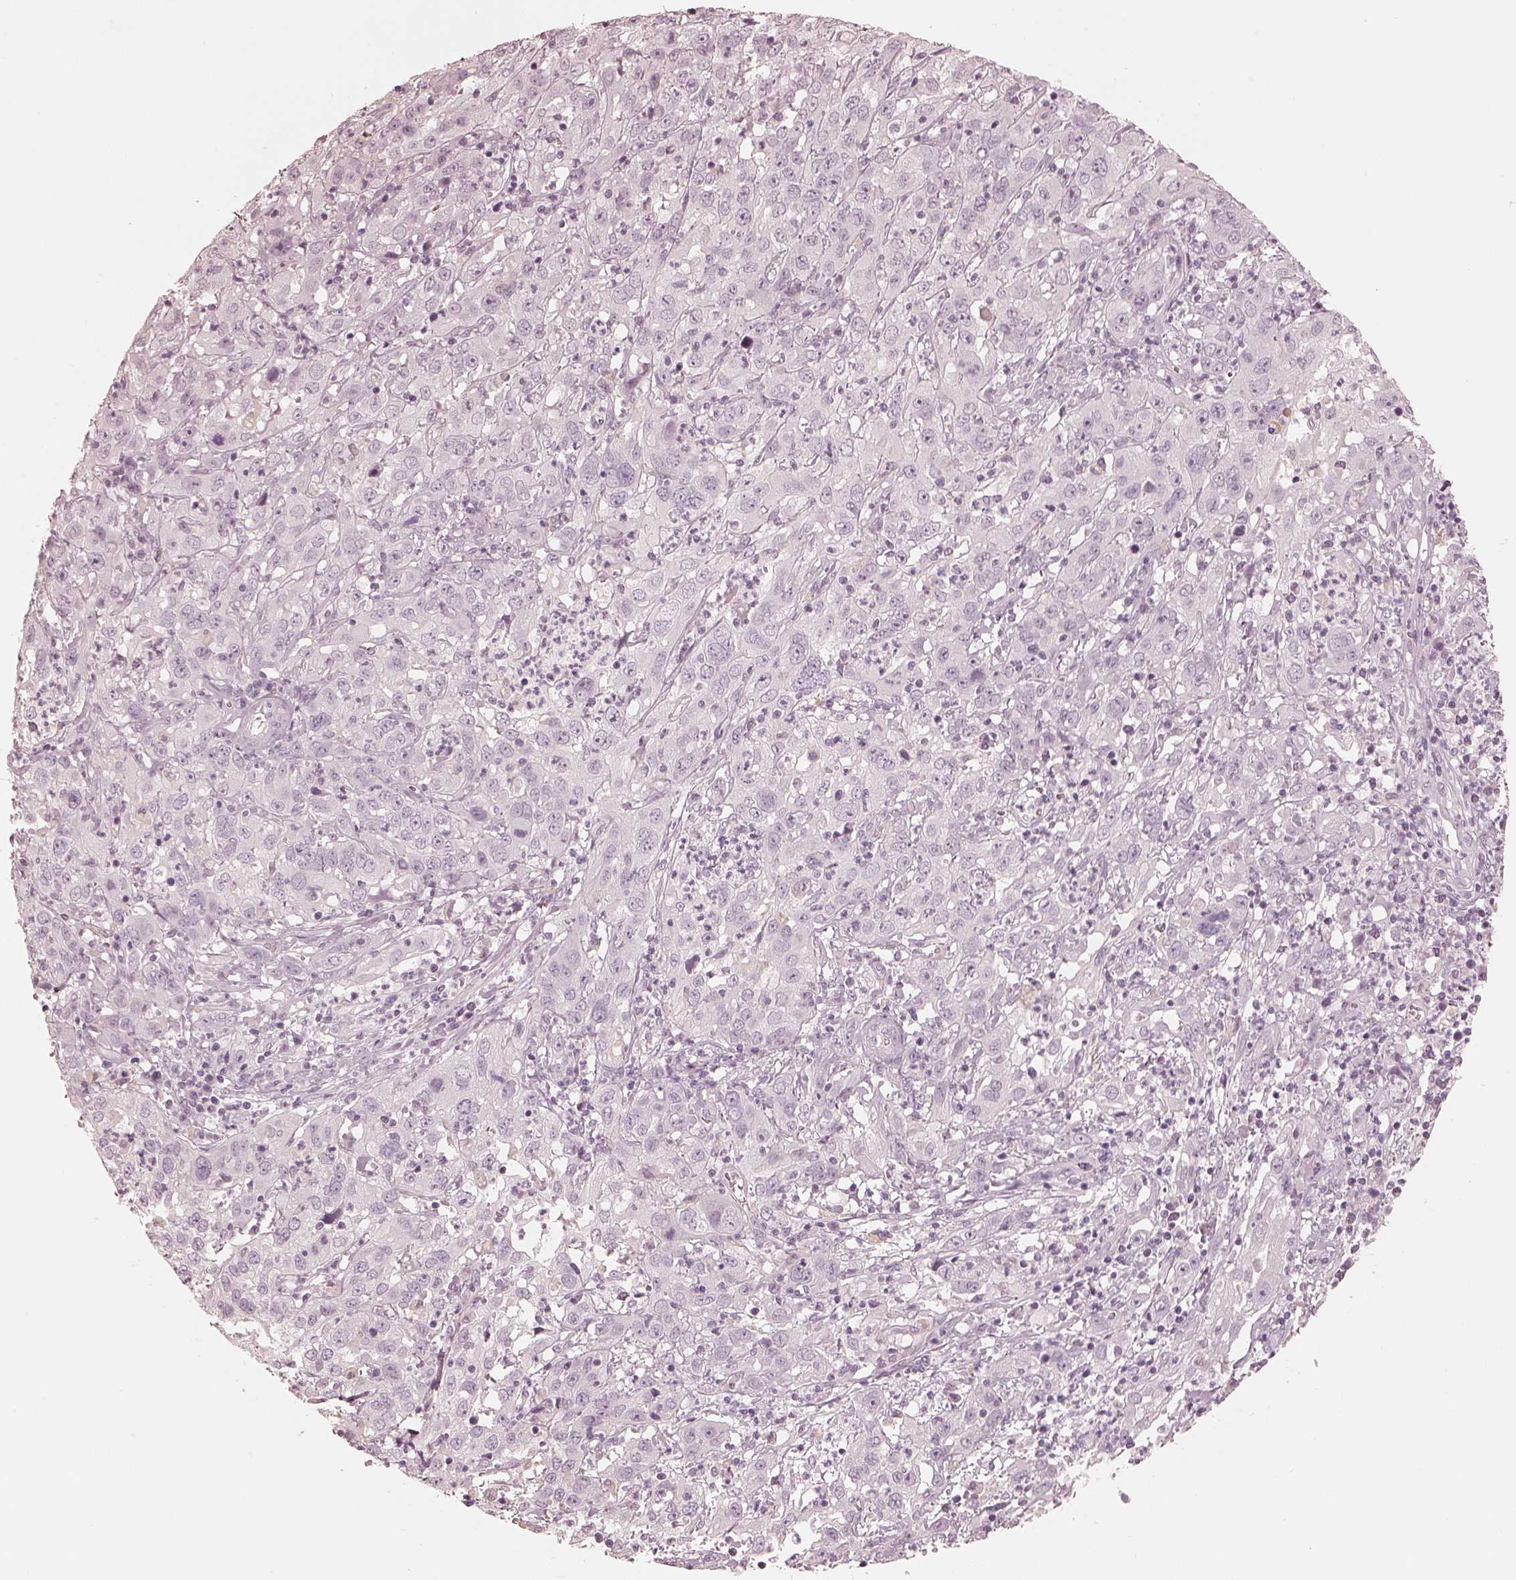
{"staining": {"intensity": "negative", "quantity": "none", "location": "none"}, "tissue": "cervical cancer", "cell_type": "Tumor cells", "image_type": "cancer", "snomed": [{"axis": "morphology", "description": "Squamous cell carcinoma, NOS"}, {"axis": "topography", "description": "Cervix"}], "caption": "Immunohistochemical staining of human squamous cell carcinoma (cervical) exhibits no significant positivity in tumor cells. (DAB immunohistochemistry (IHC) with hematoxylin counter stain).", "gene": "CALR3", "patient": {"sex": "female", "age": 32}}